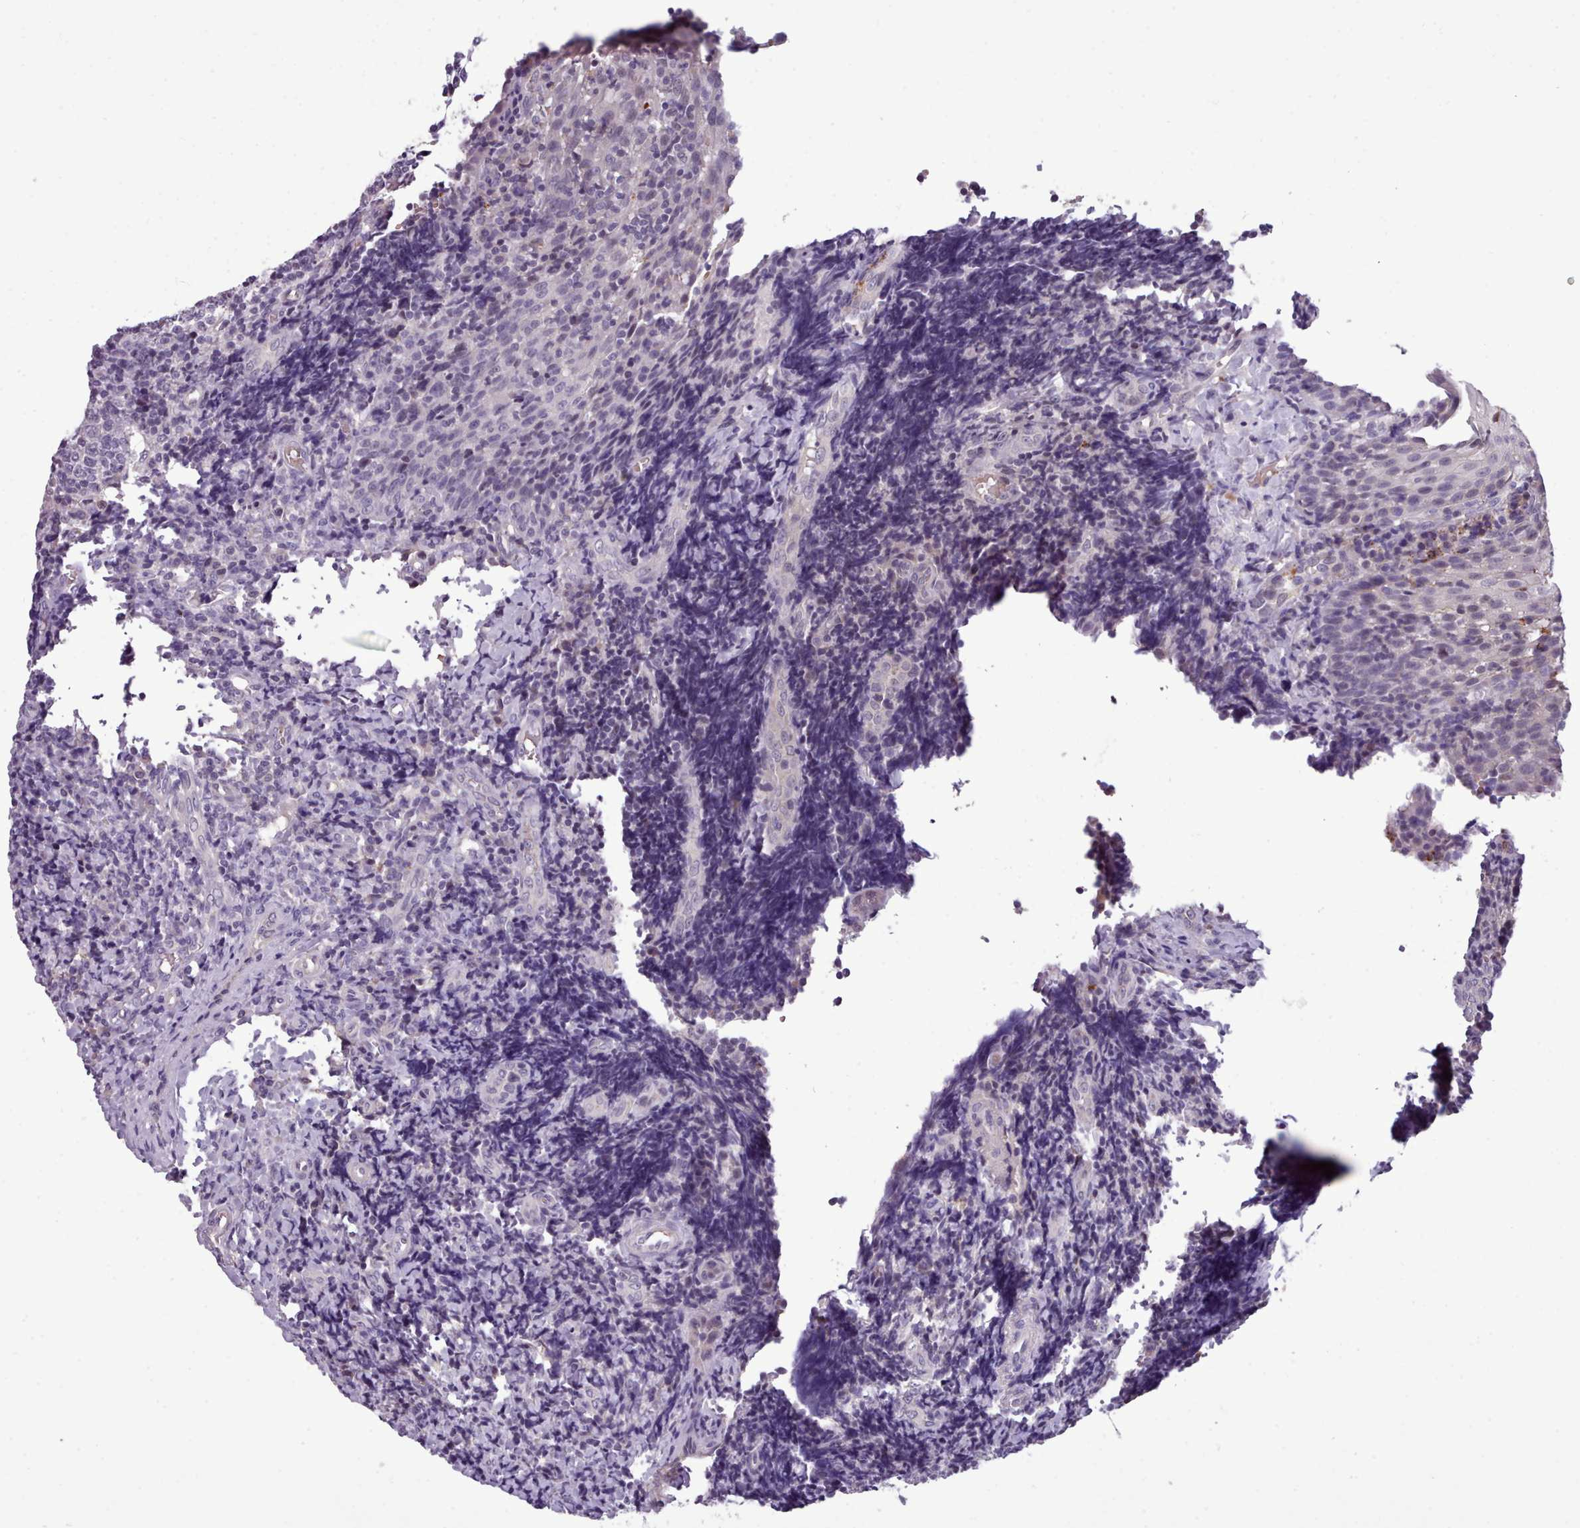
{"staining": {"intensity": "negative", "quantity": "none", "location": "none"}, "tissue": "tonsil", "cell_type": "Germinal center cells", "image_type": "normal", "snomed": [{"axis": "morphology", "description": "Normal tissue, NOS"}, {"axis": "topography", "description": "Tonsil"}], "caption": "A micrograph of tonsil stained for a protein demonstrates no brown staining in germinal center cells. (DAB immunohistochemistry visualized using brightfield microscopy, high magnification).", "gene": "KCTD16", "patient": {"sex": "female", "age": 19}}